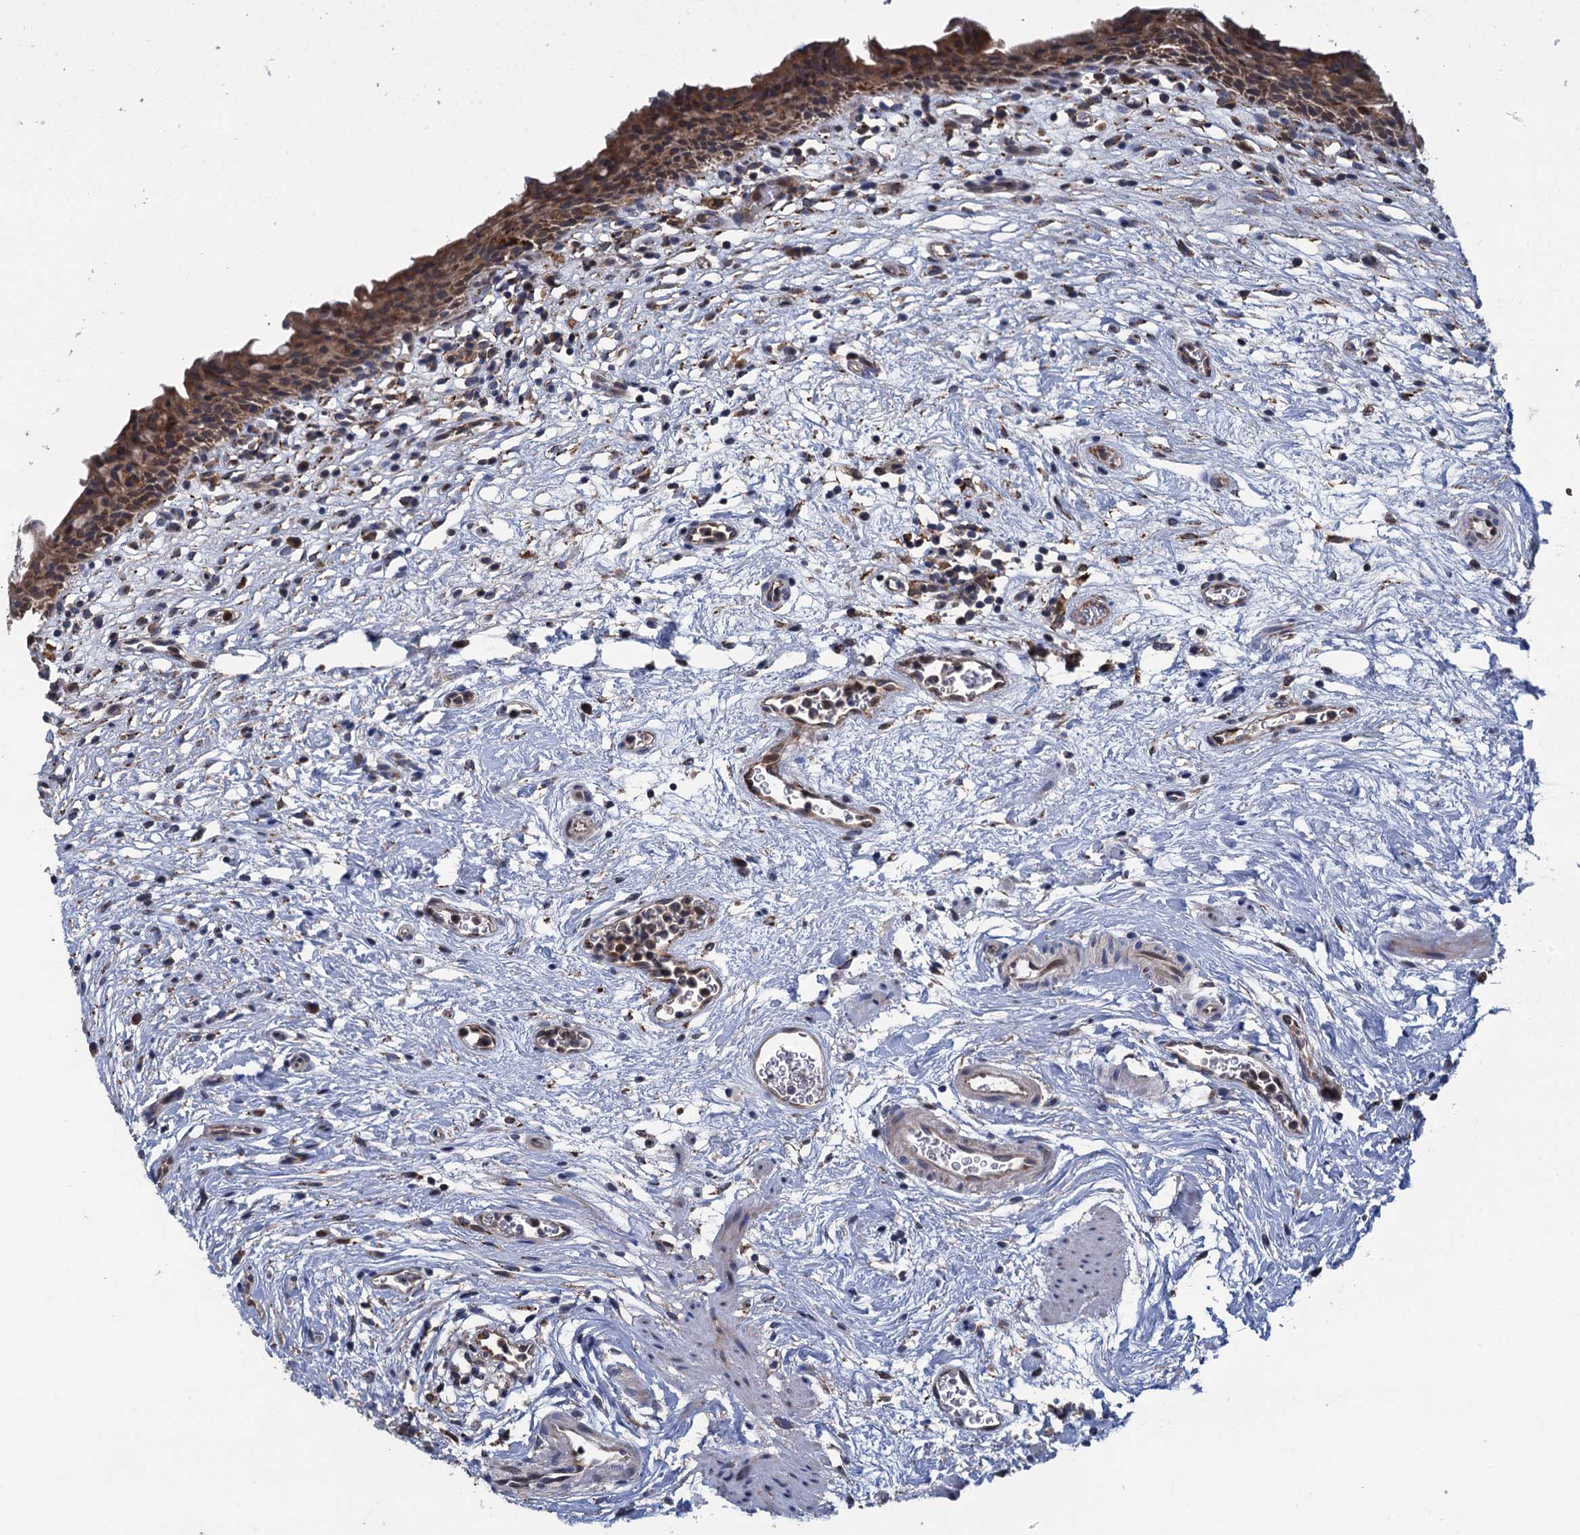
{"staining": {"intensity": "moderate", "quantity": ">75%", "location": "cytoplasmic/membranous,nuclear"}, "tissue": "urinary bladder", "cell_type": "Urothelial cells", "image_type": "normal", "snomed": [{"axis": "morphology", "description": "Normal tissue, NOS"}, {"axis": "morphology", "description": "Inflammation, NOS"}, {"axis": "topography", "description": "Urinary bladder"}], "caption": "Human urinary bladder stained for a protein (brown) demonstrates moderate cytoplasmic/membranous,nuclear positive positivity in about >75% of urothelial cells.", "gene": "CNTN5", "patient": {"sex": "male", "age": 63}}